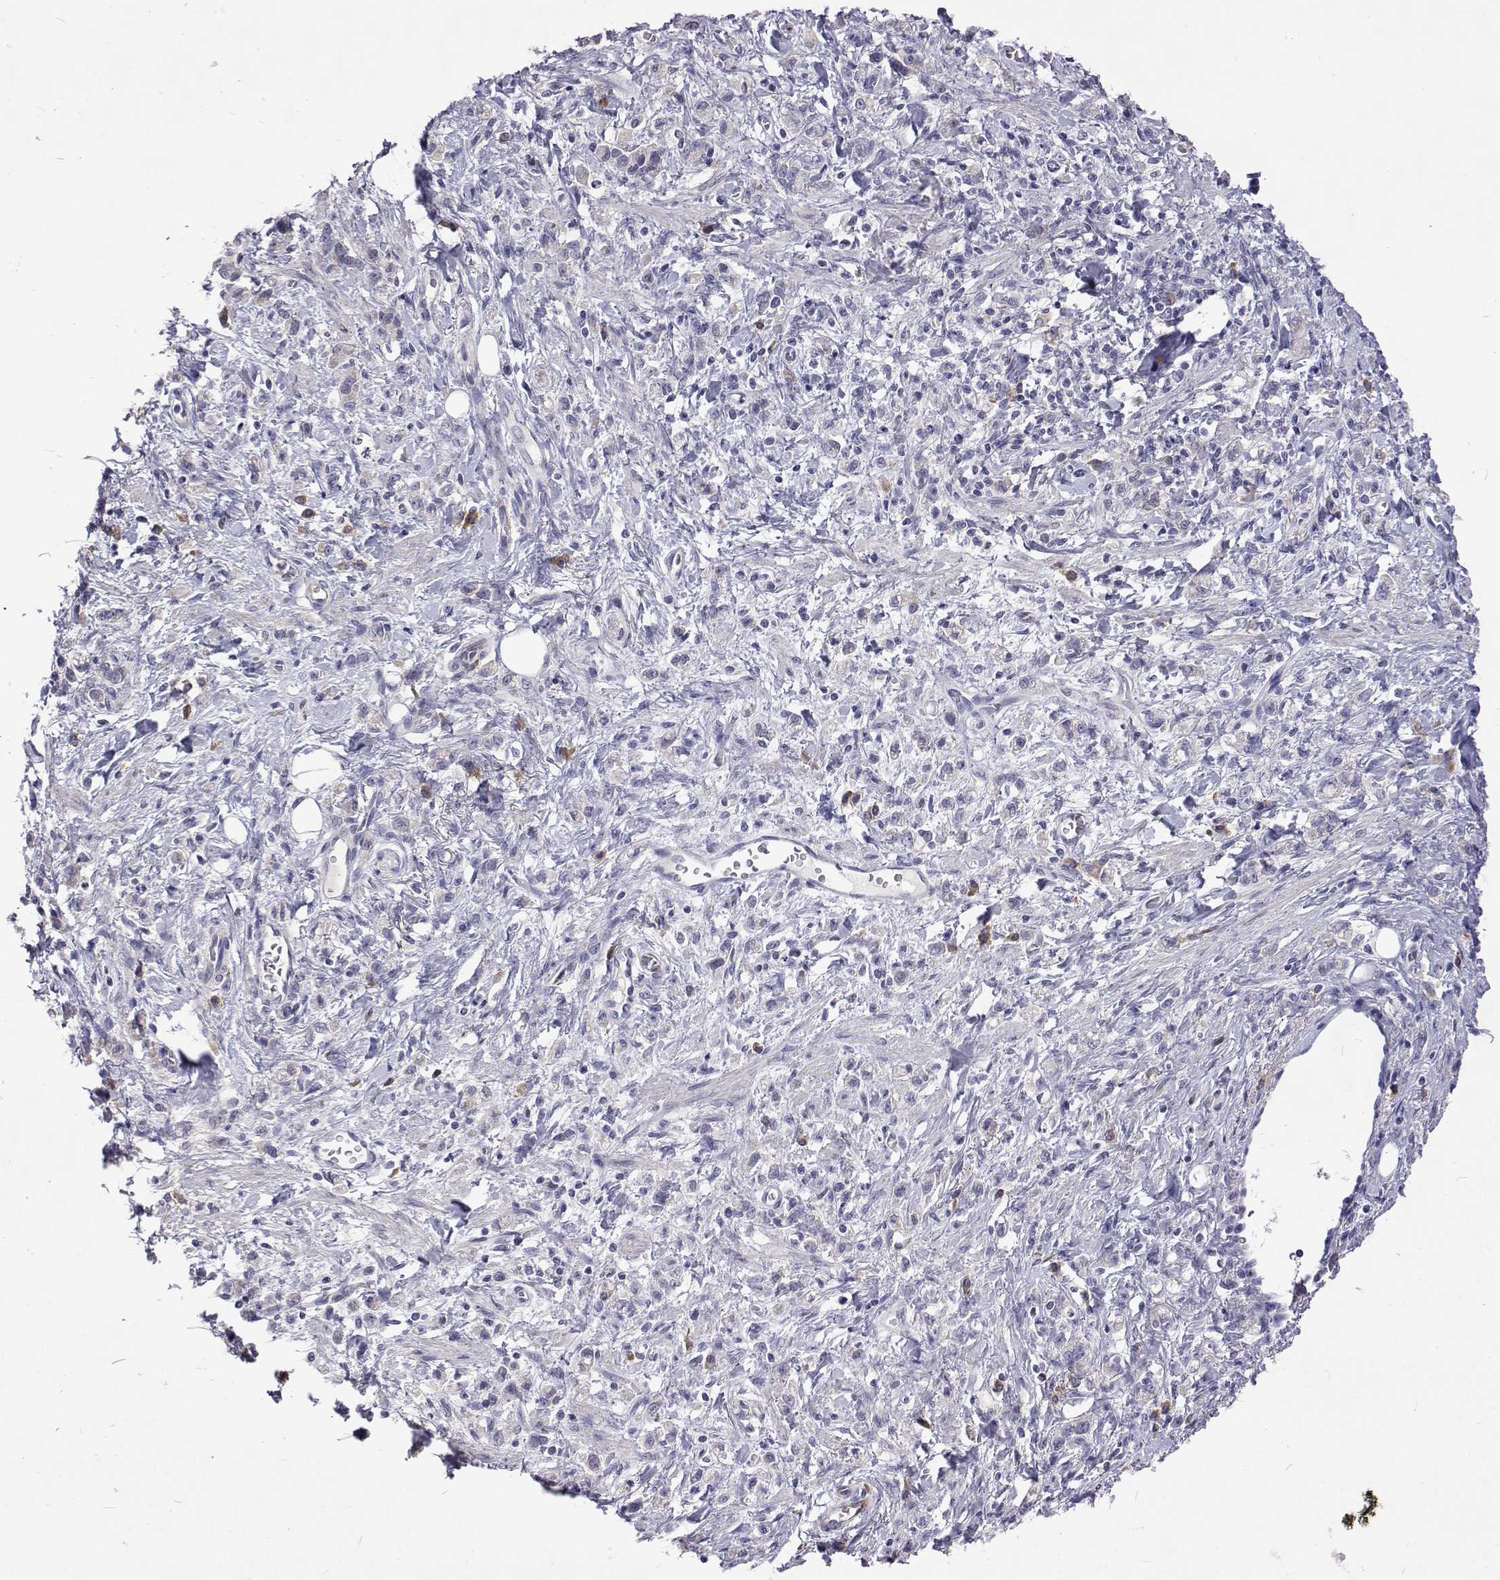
{"staining": {"intensity": "negative", "quantity": "none", "location": "none"}, "tissue": "stomach cancer", "cell_type": "Tumor cells", "image_type": "cancer", "snomed": [{"axis": "morphology", "description": "Adenocarcinoma, NOS"}, {"axis": "topography", "description": "Stomach"}], "caption": "A histopathology image of stomach cancer stained for a protein reveals no brown staining in tumor cells.", "gene": "NPR3", "patient": {"sex": "male", "age": 77}}